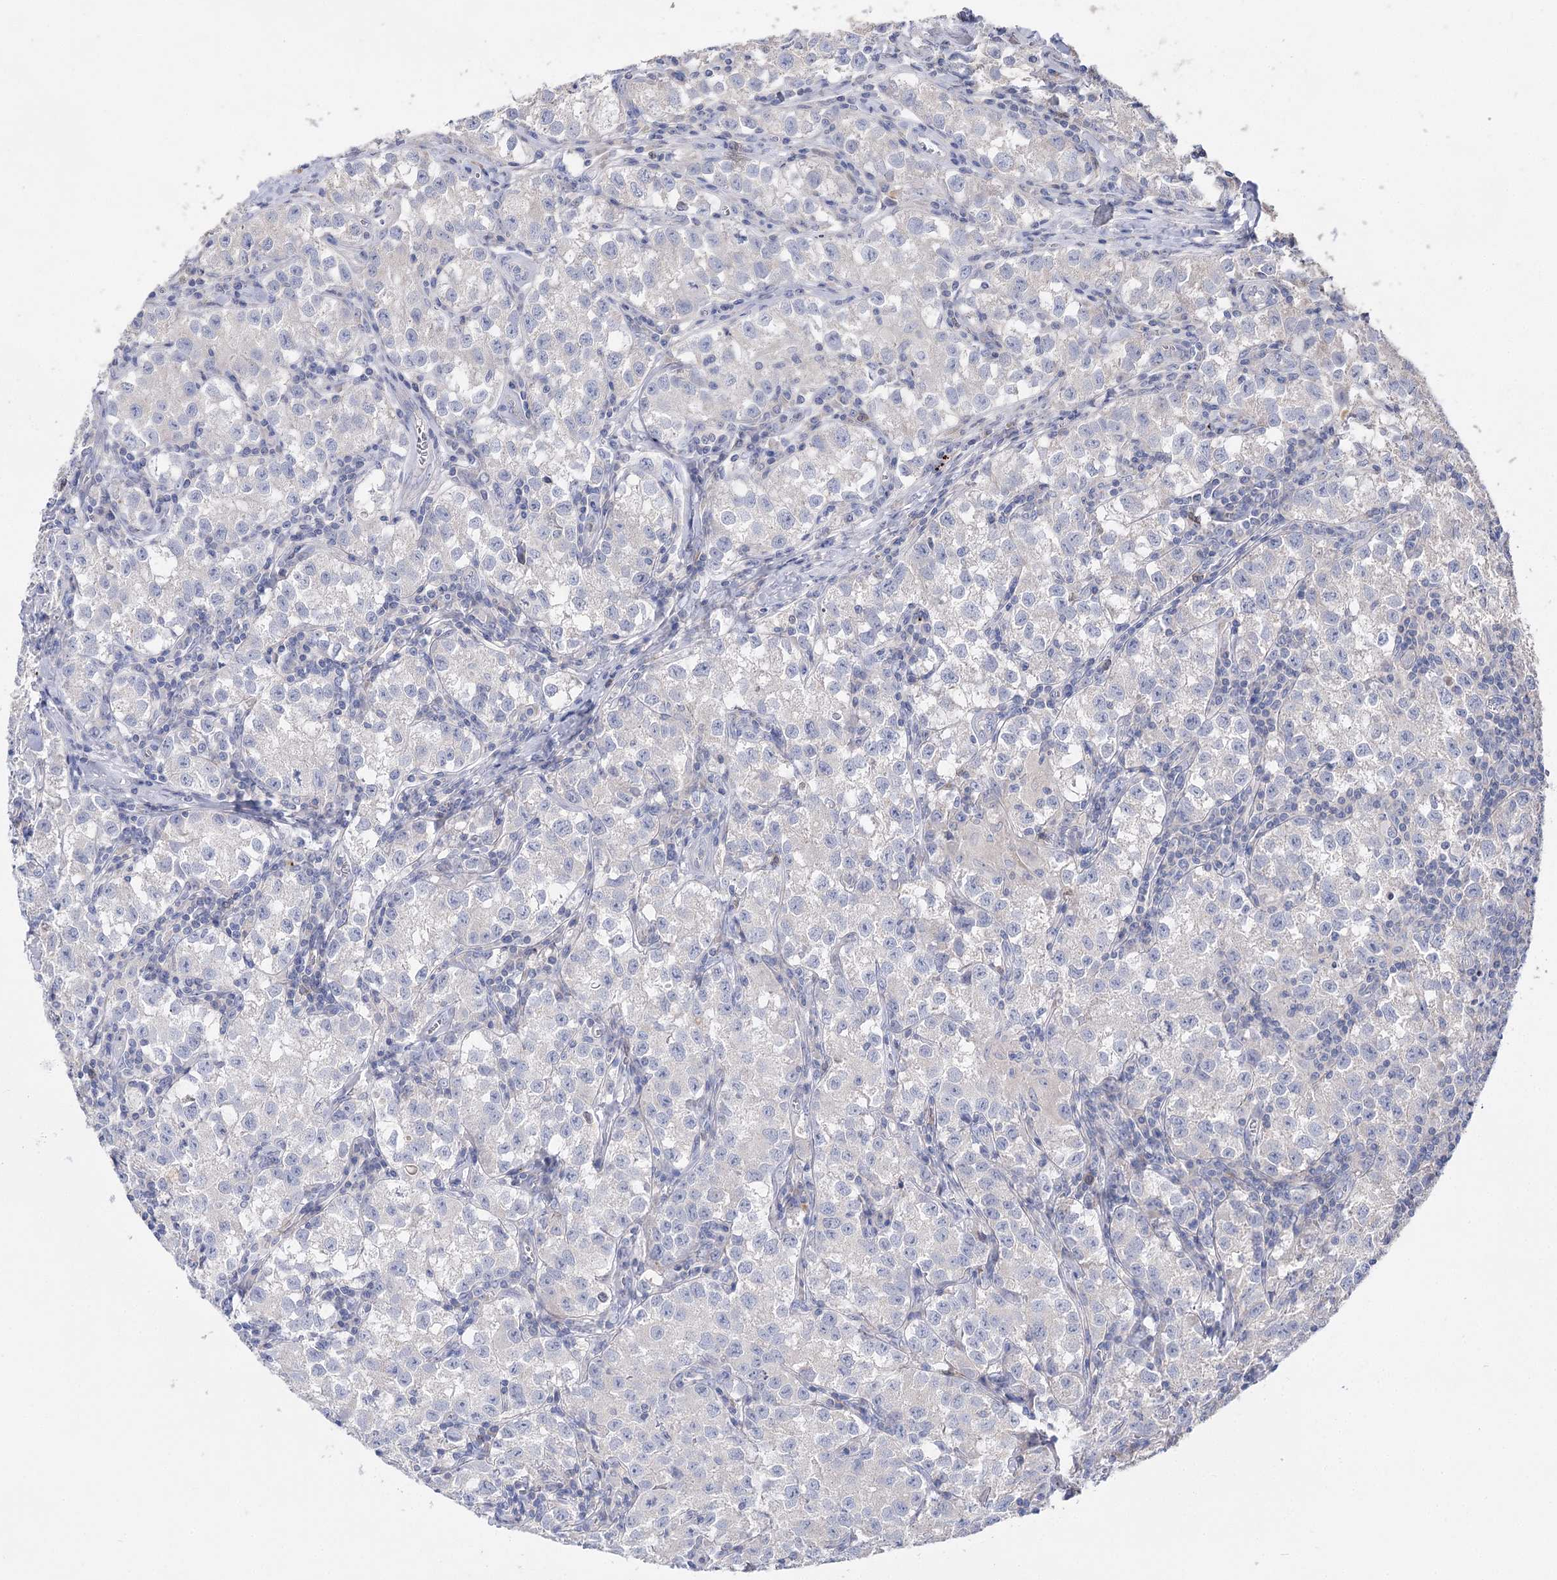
{"staining": {"intensity": "negative", "quantity": "none", "location": "none"}, "tissue": "testis cancer", "cell_type": "Tumor cells", "image_type": "cancer", "snomed": [{"axis": "morphology", "description": "Seminoma, NOS"}, {"axis": "morphology", "description": "Carcinoma, Embryonal, NOS"}, {"axis": "topography", "description": "Testis"}], "caption": "This image is of seminoma (testis) stained with IHC to label a protein in brown with the nuclei are counter-stained blue. There is no expression in tumor cells. (DAB immunohistochemistry visualized using brightfield microscopy, high magnification).", "gene": "NRAP", "patient": {"sex": "male", "age": 43}}